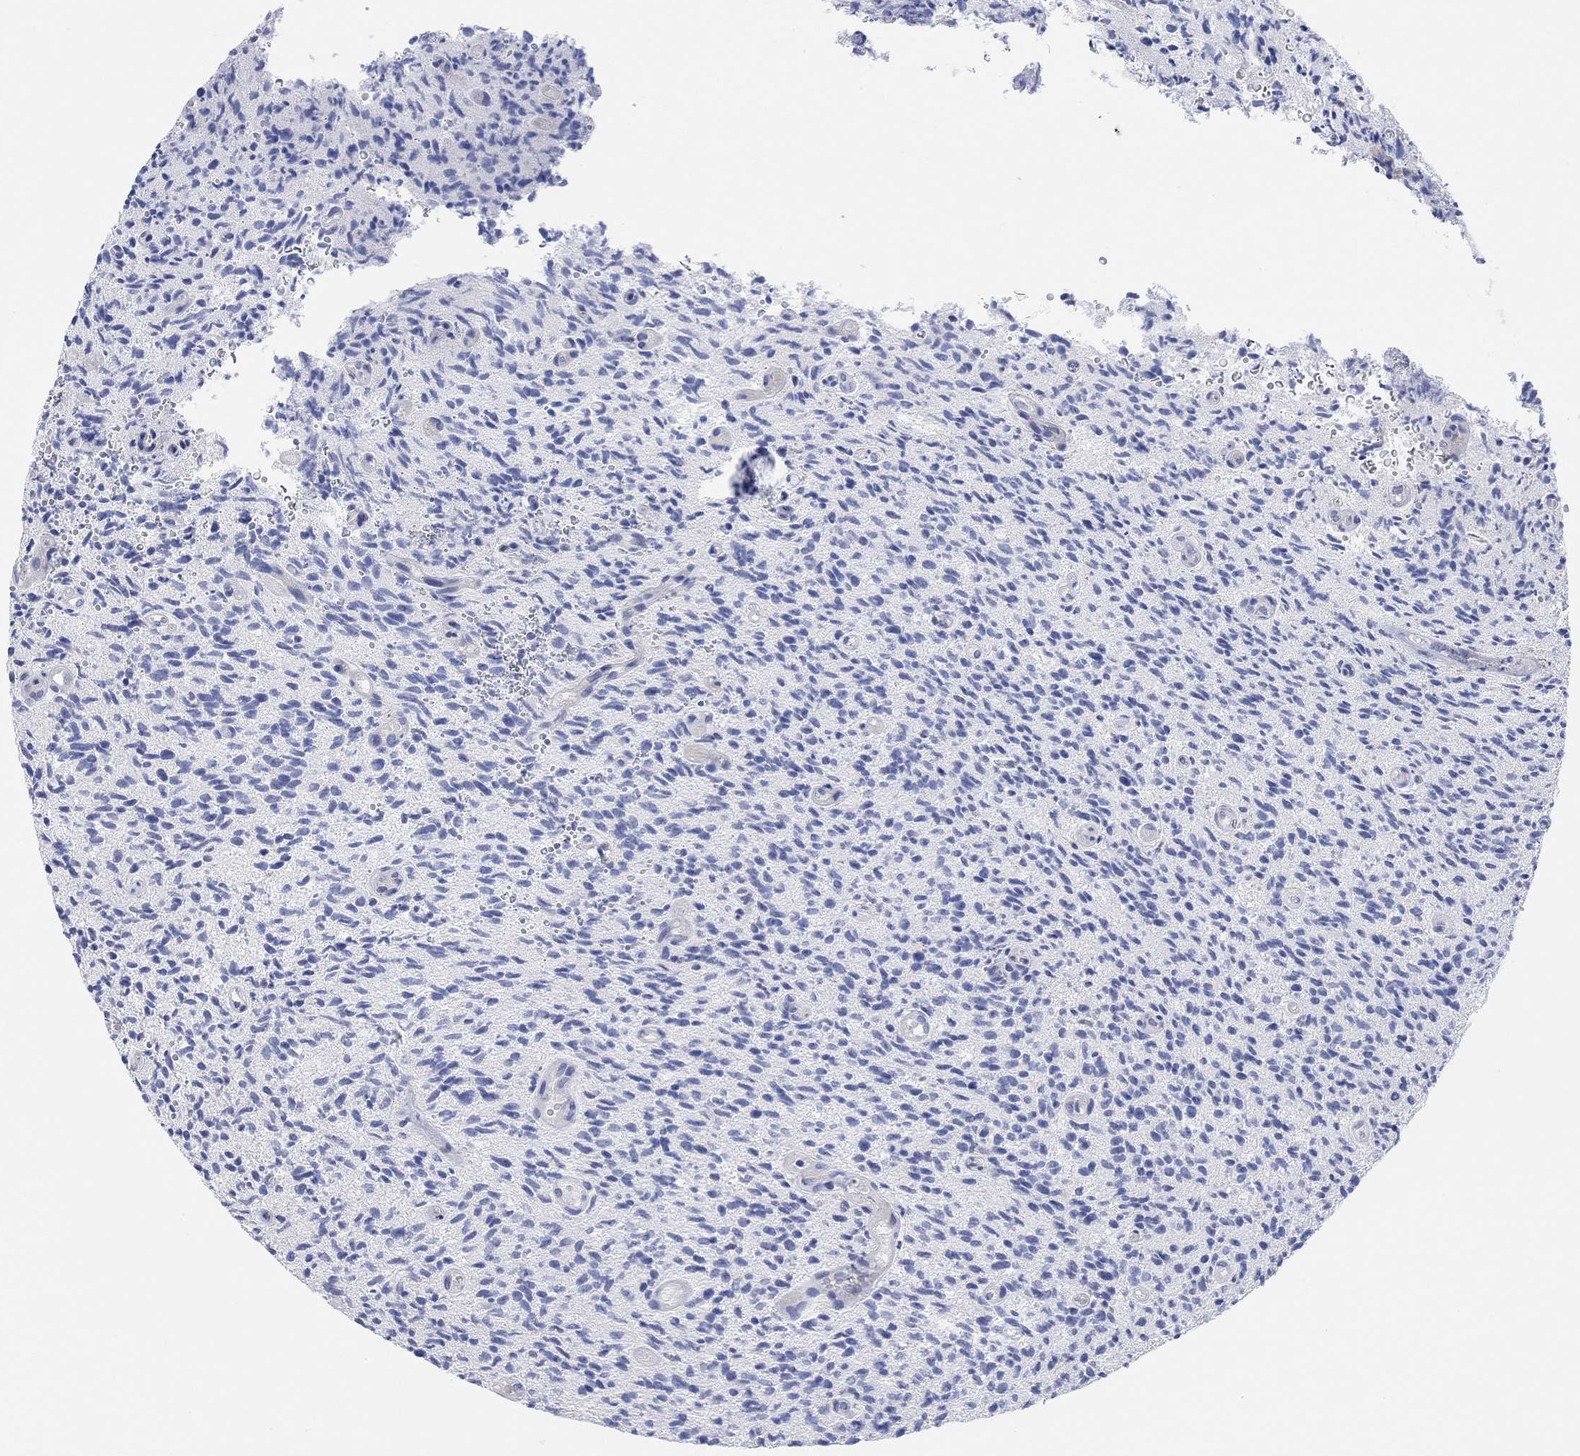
{"staining": {"intensity": "negative", "quantity": "none", "location": "none"}, "tissue": "glioma", "cell_type": "Tumor cells", "image_type": "cancer", "snomed": [{"axis": "morphology", "description": "Glioma, malignant, High grade"}, {"axis": "topography", "description": "Brain"}], "caption": "This is an immunohistochemistry (IHC) image of glioma. There is no staining in tumor cells.", "gene": "RGS1", "patient": {"sex": "male", "age": 64}}